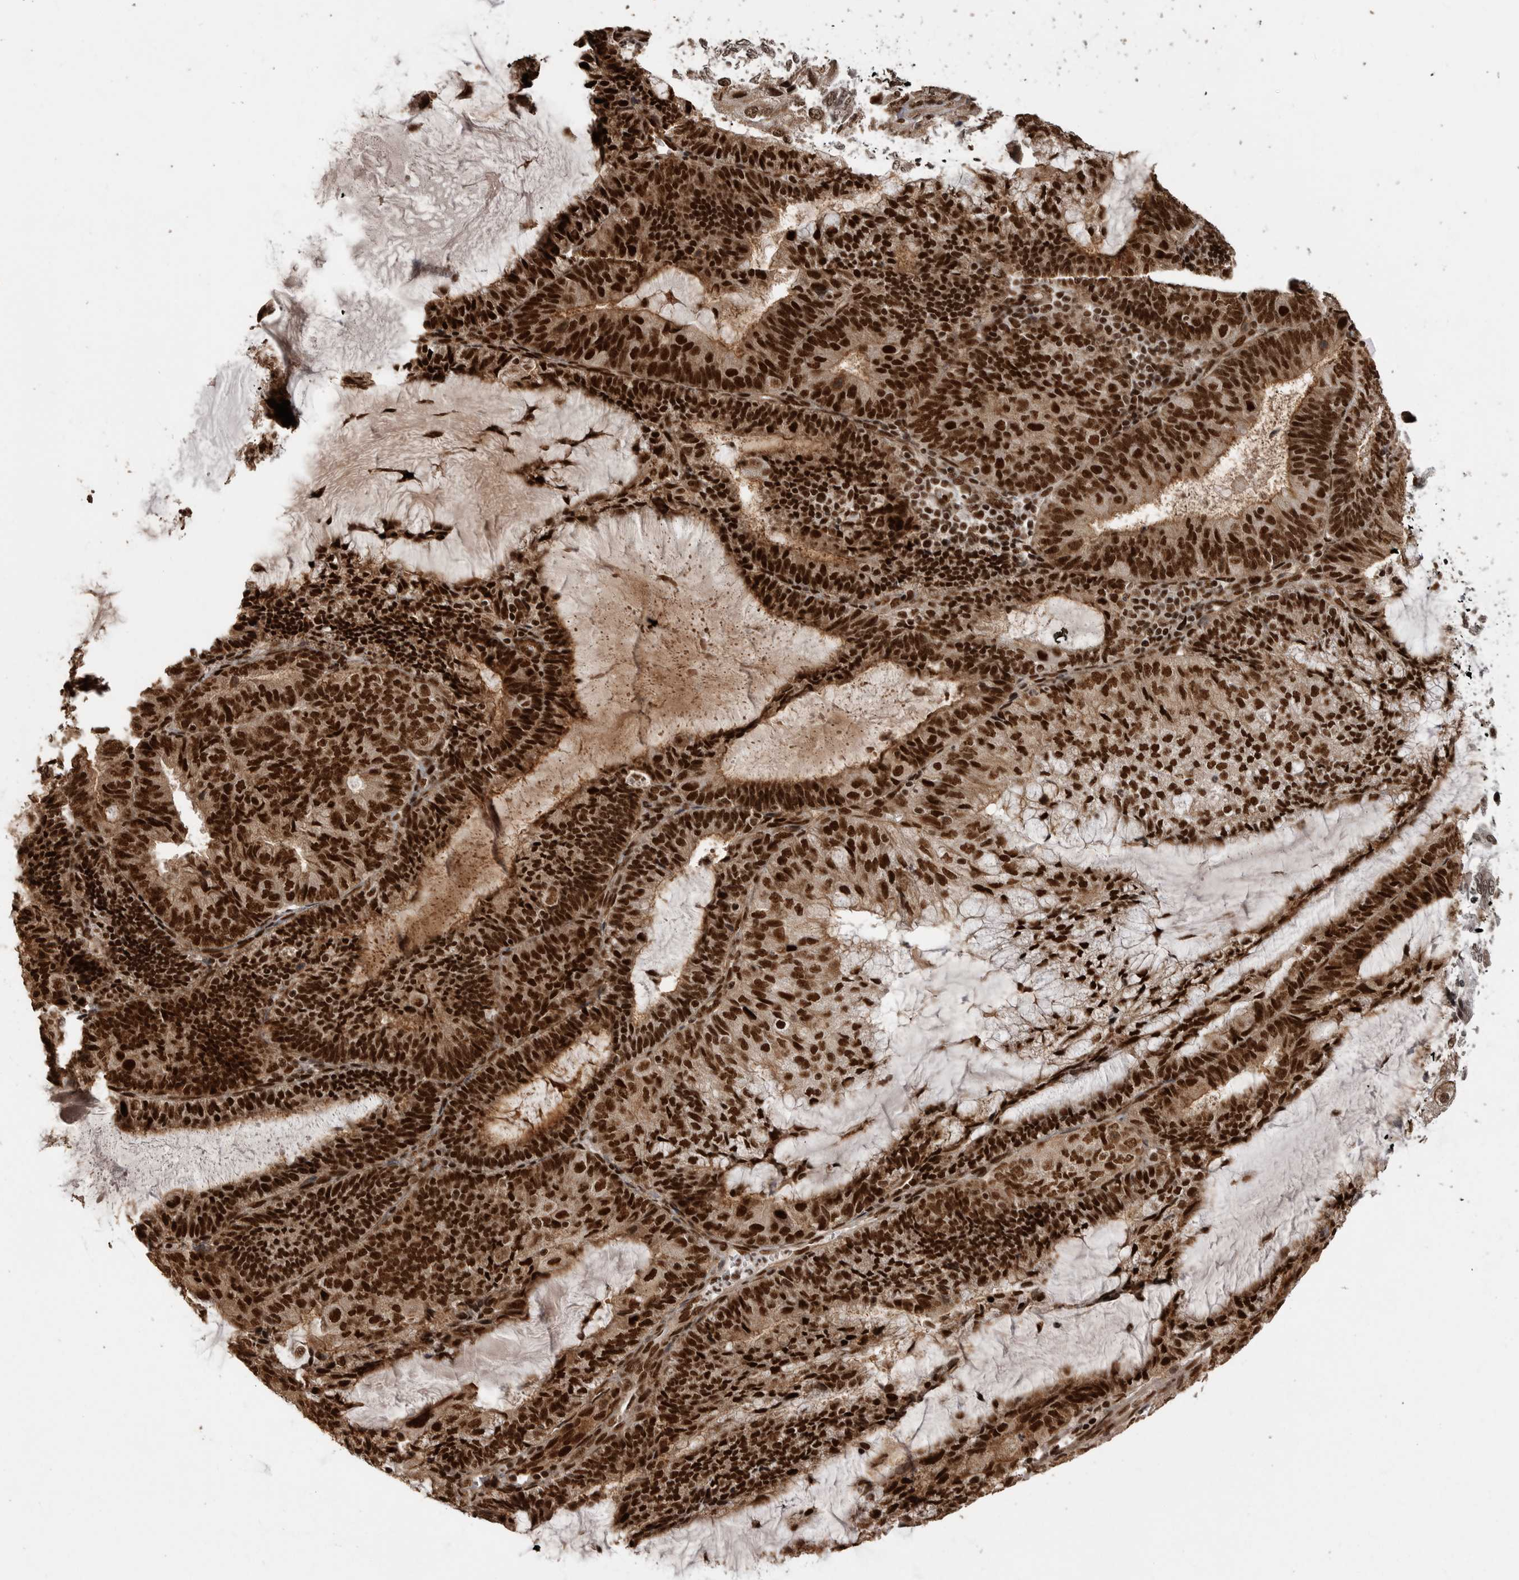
{"staining": {"intensity": "strong", "quantity": ">75%", "location": "nuclear"}, "tissue": "endometrial cancer", "cell_type": "Tumor cells", "image_type": "cancer", "snomed": [{"axis": "morphology", "description": "Adenocarcinoma, NOS"}, {"axis": "topography", "description": "Endometrium"}], "caption": "Immunohistochemistry of human endometrial cancer (adenocarcinoma) reveals high levels of strong nuclear expression in approximately >75% of tumor cells.", "gene": "PPP1R8", "patient": {"sex": "female", "age": 81}}